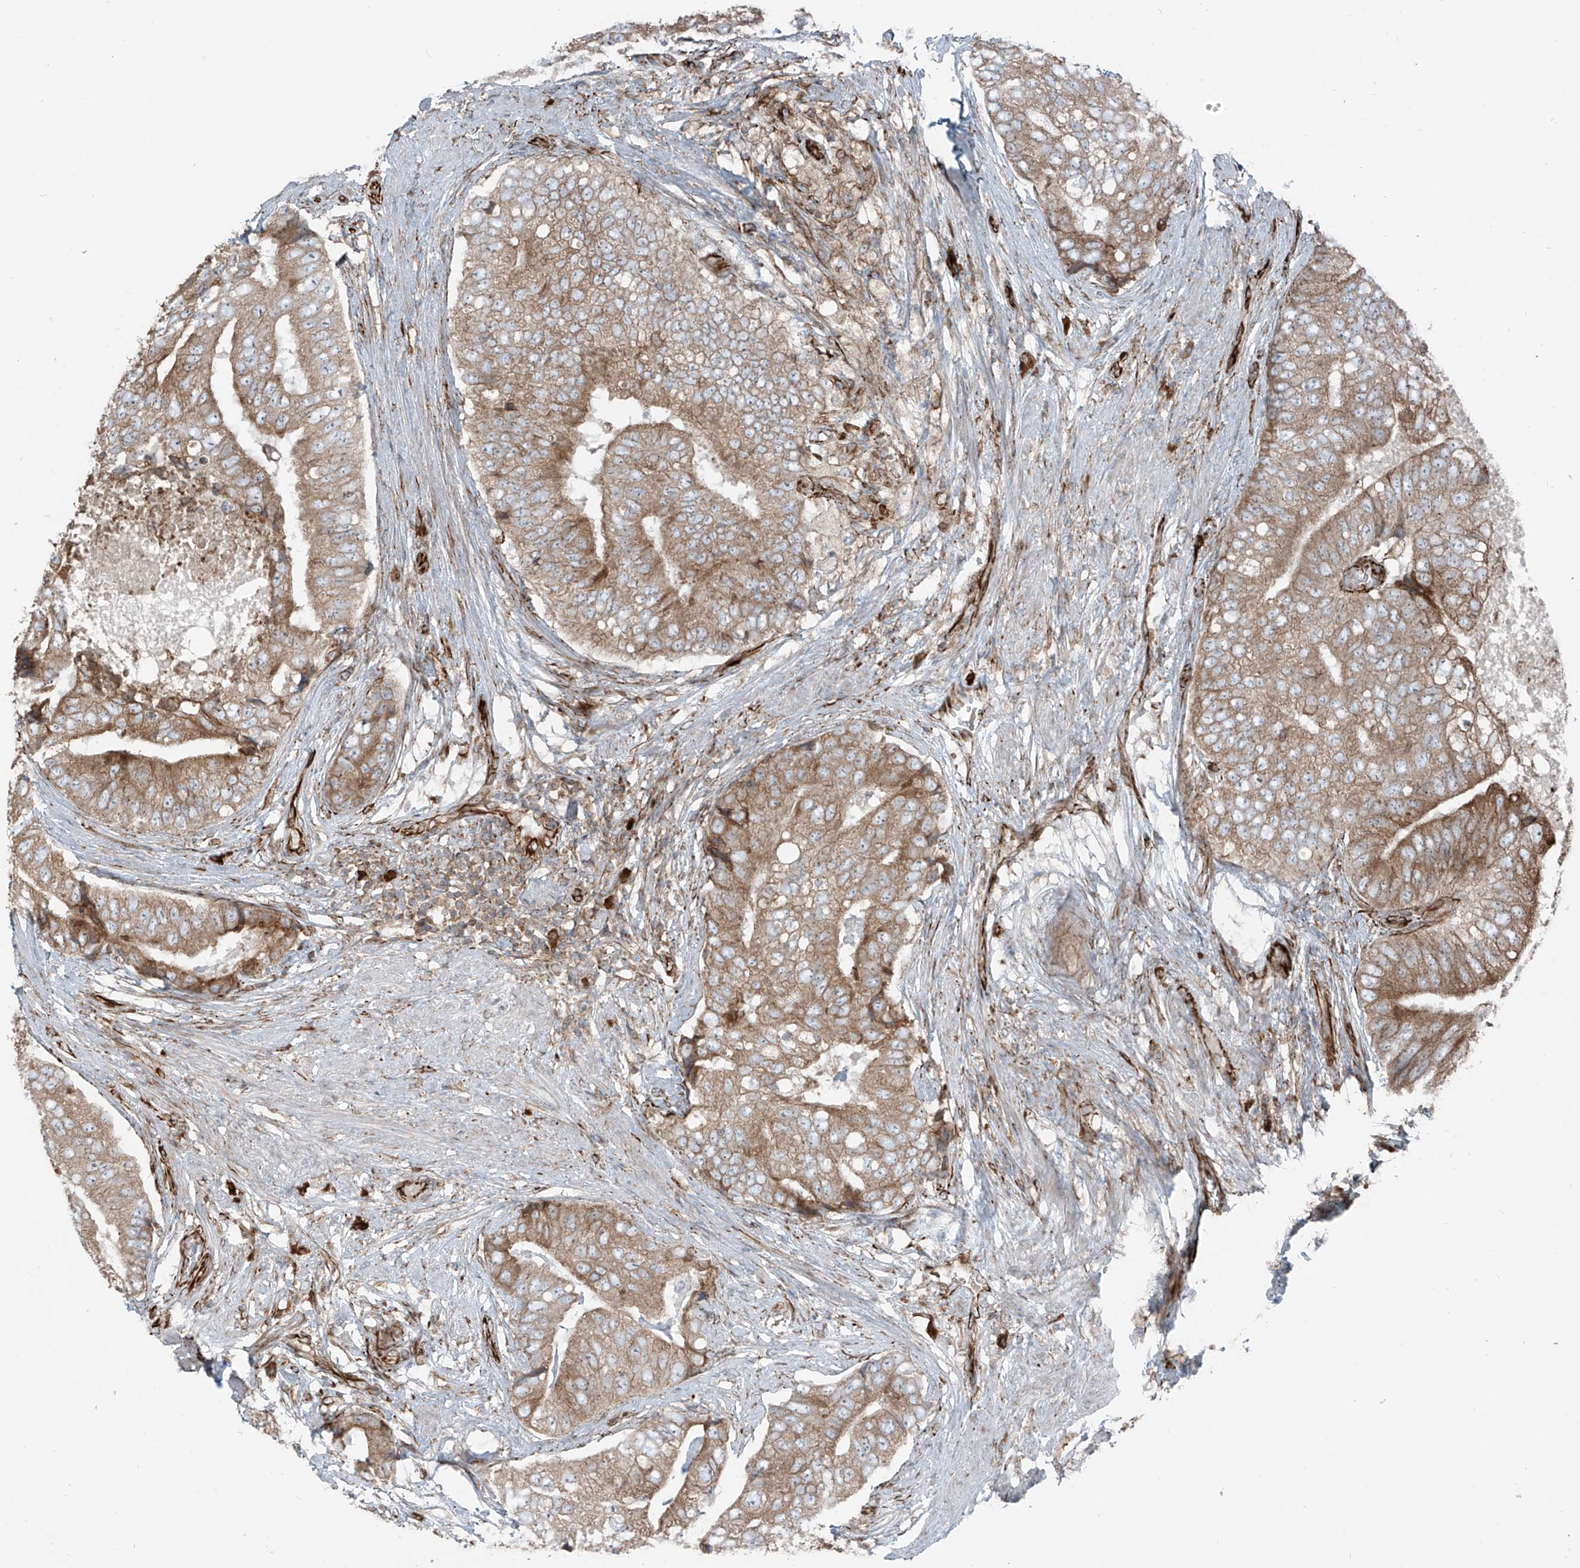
{"staining": {"intensity": "moderate", "quantity": ">75%", "location": "cytoplasmic/membranous"}, "tissue": "prostate cancer", "cell_type": "Tumor cells", "image_type": "cancer", "snomed": [{"axis": "morphology", "description": "Adenocarcinoma, High grade"}, {"axis": "topography", "description": "Prostate"}], "caption": "Protein staining of prostate cancer (adenocarcinoma (high-grade)) tissue displays moderate cytoplasmic/membranous positivity in approximately >75% of tumor cells.", "gene": "ERLEC1", "patient": {"sex": "male", "age": 70}}